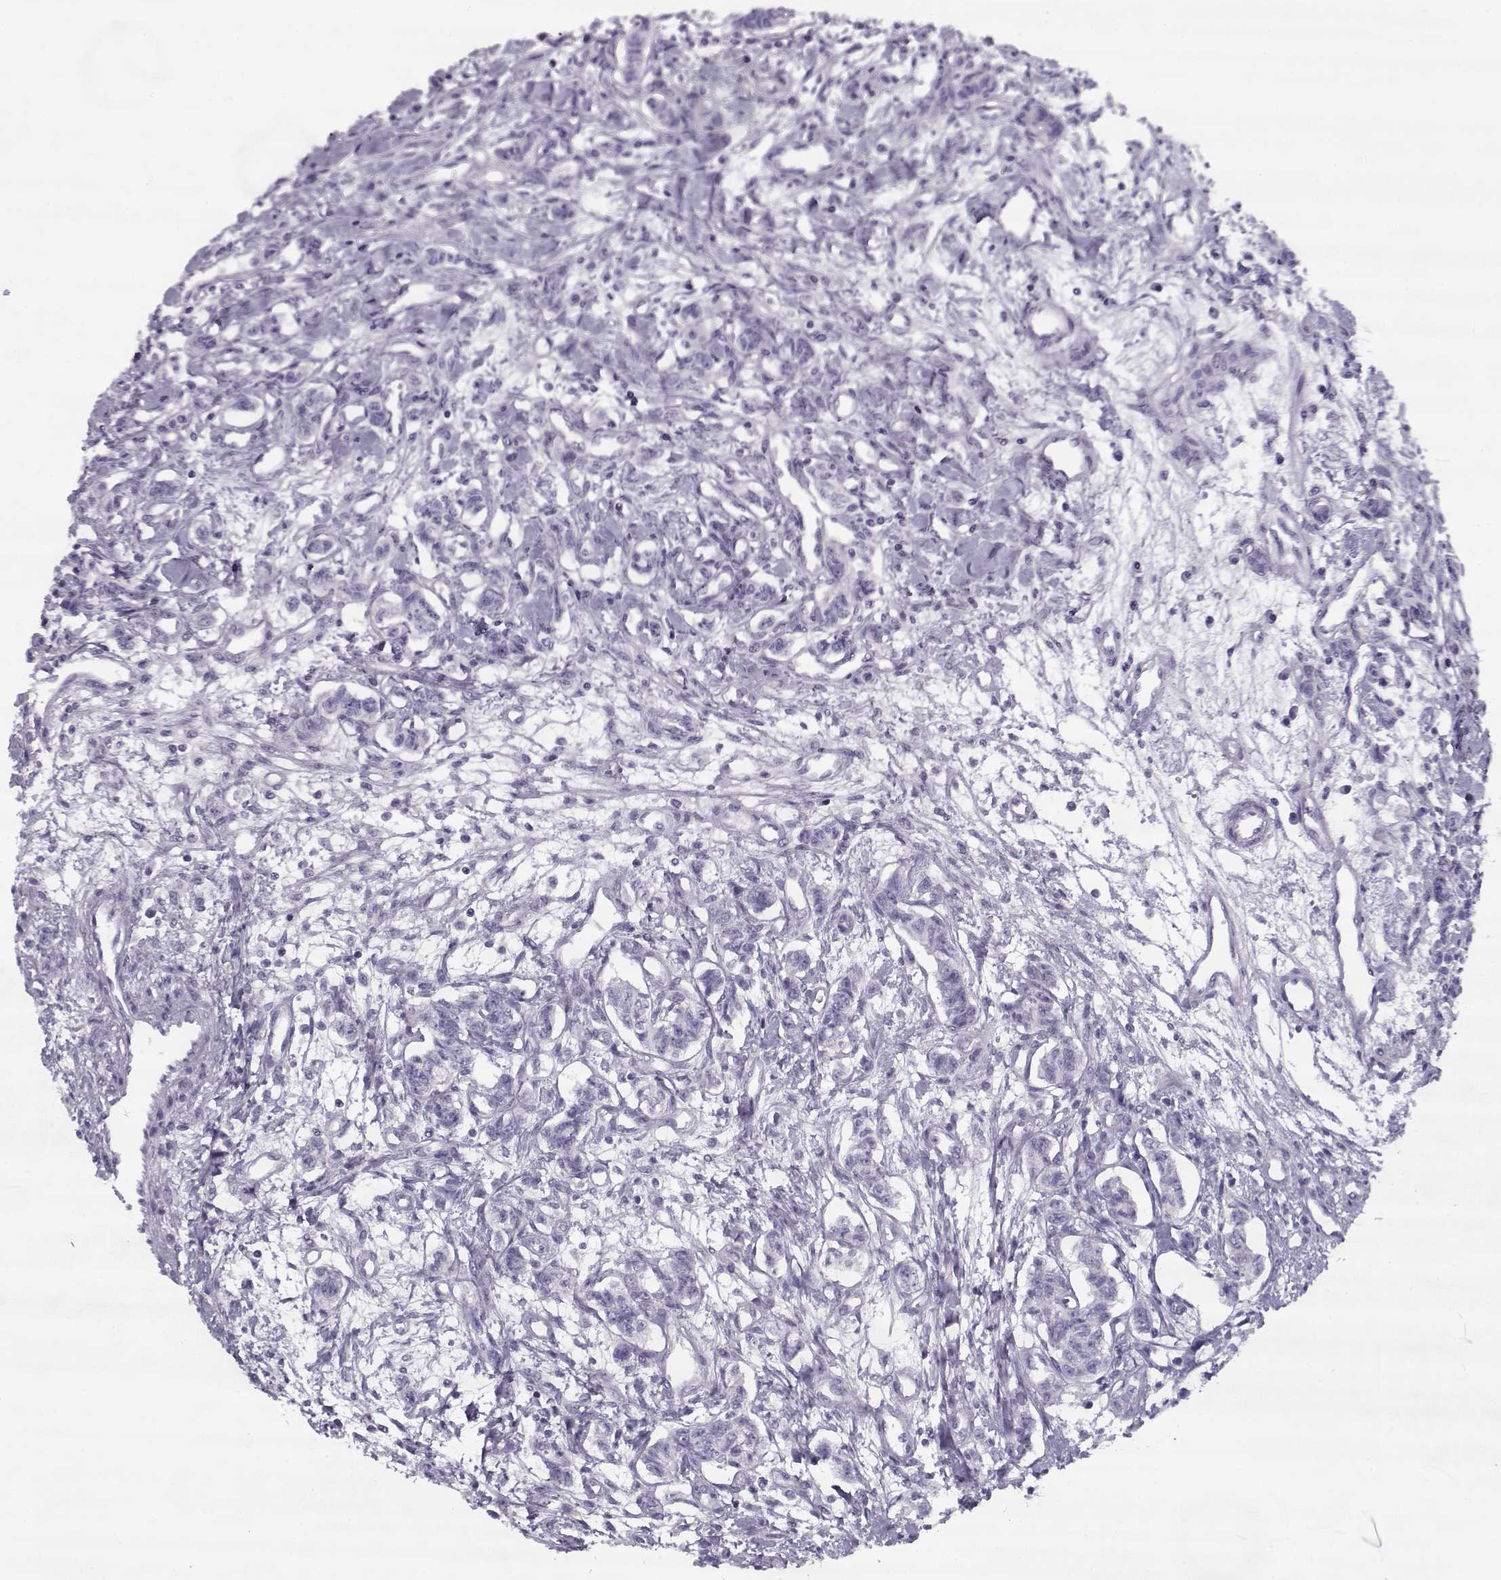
{"staining": {"intensity": "negative", "quantity": "none", "location": "none"}, "tissue": "carcinoid", "cell_type": "Tumor cells", "image_type": "cancer", "snomed": [{"axis": "morphology", "description": "Carcinoid, malignant, NOS"}, {"axis": "topography", "description": "Kidney"}], "caption": "This is an immunohistochemistry (IHC) histopathology image of carcinoid (malignant). There is no expression in tumor cells.", "gene": "PP2D1", "patient": {"sex": "female", "age": 41}}